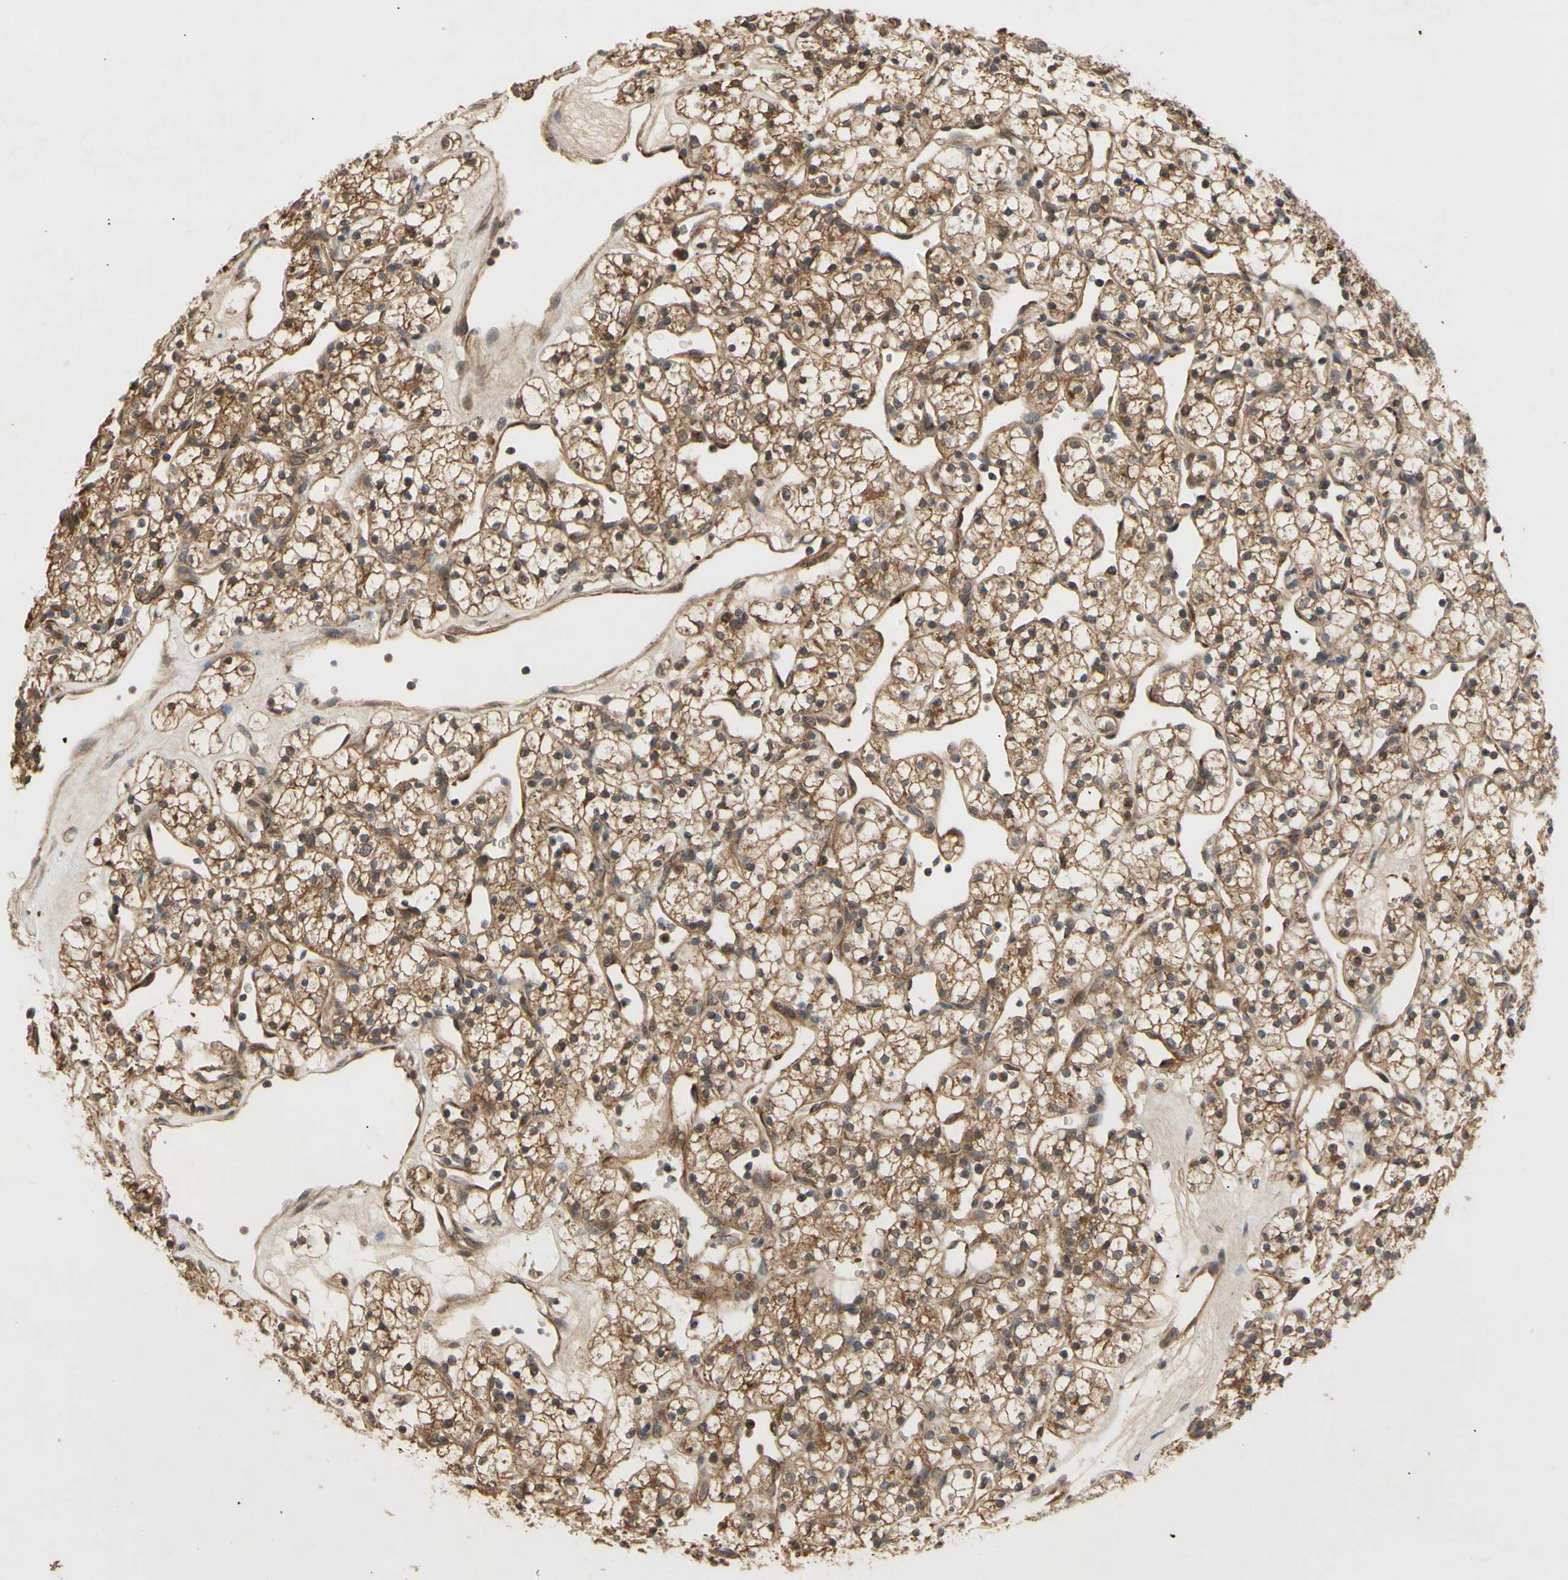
{"staining": {"intensity": "moderate", "quantity": ">75%", "location": "cytoplasmic/membranous"}, "tissue": "renal cancer", "cell_type": "Tumor cells", "image_type": "cancer", "snomed": [{"axis": "morphology", "description": "Adenocarcinoma, NOS"}, {"axis": "topography", "description": "Kidney"}], "caption": "Renal cancer stained with a protein marker exhibits moderate staining in tumor cells.", "gene": "PKN1", "patient": {"sex": "female", "age": 60}}